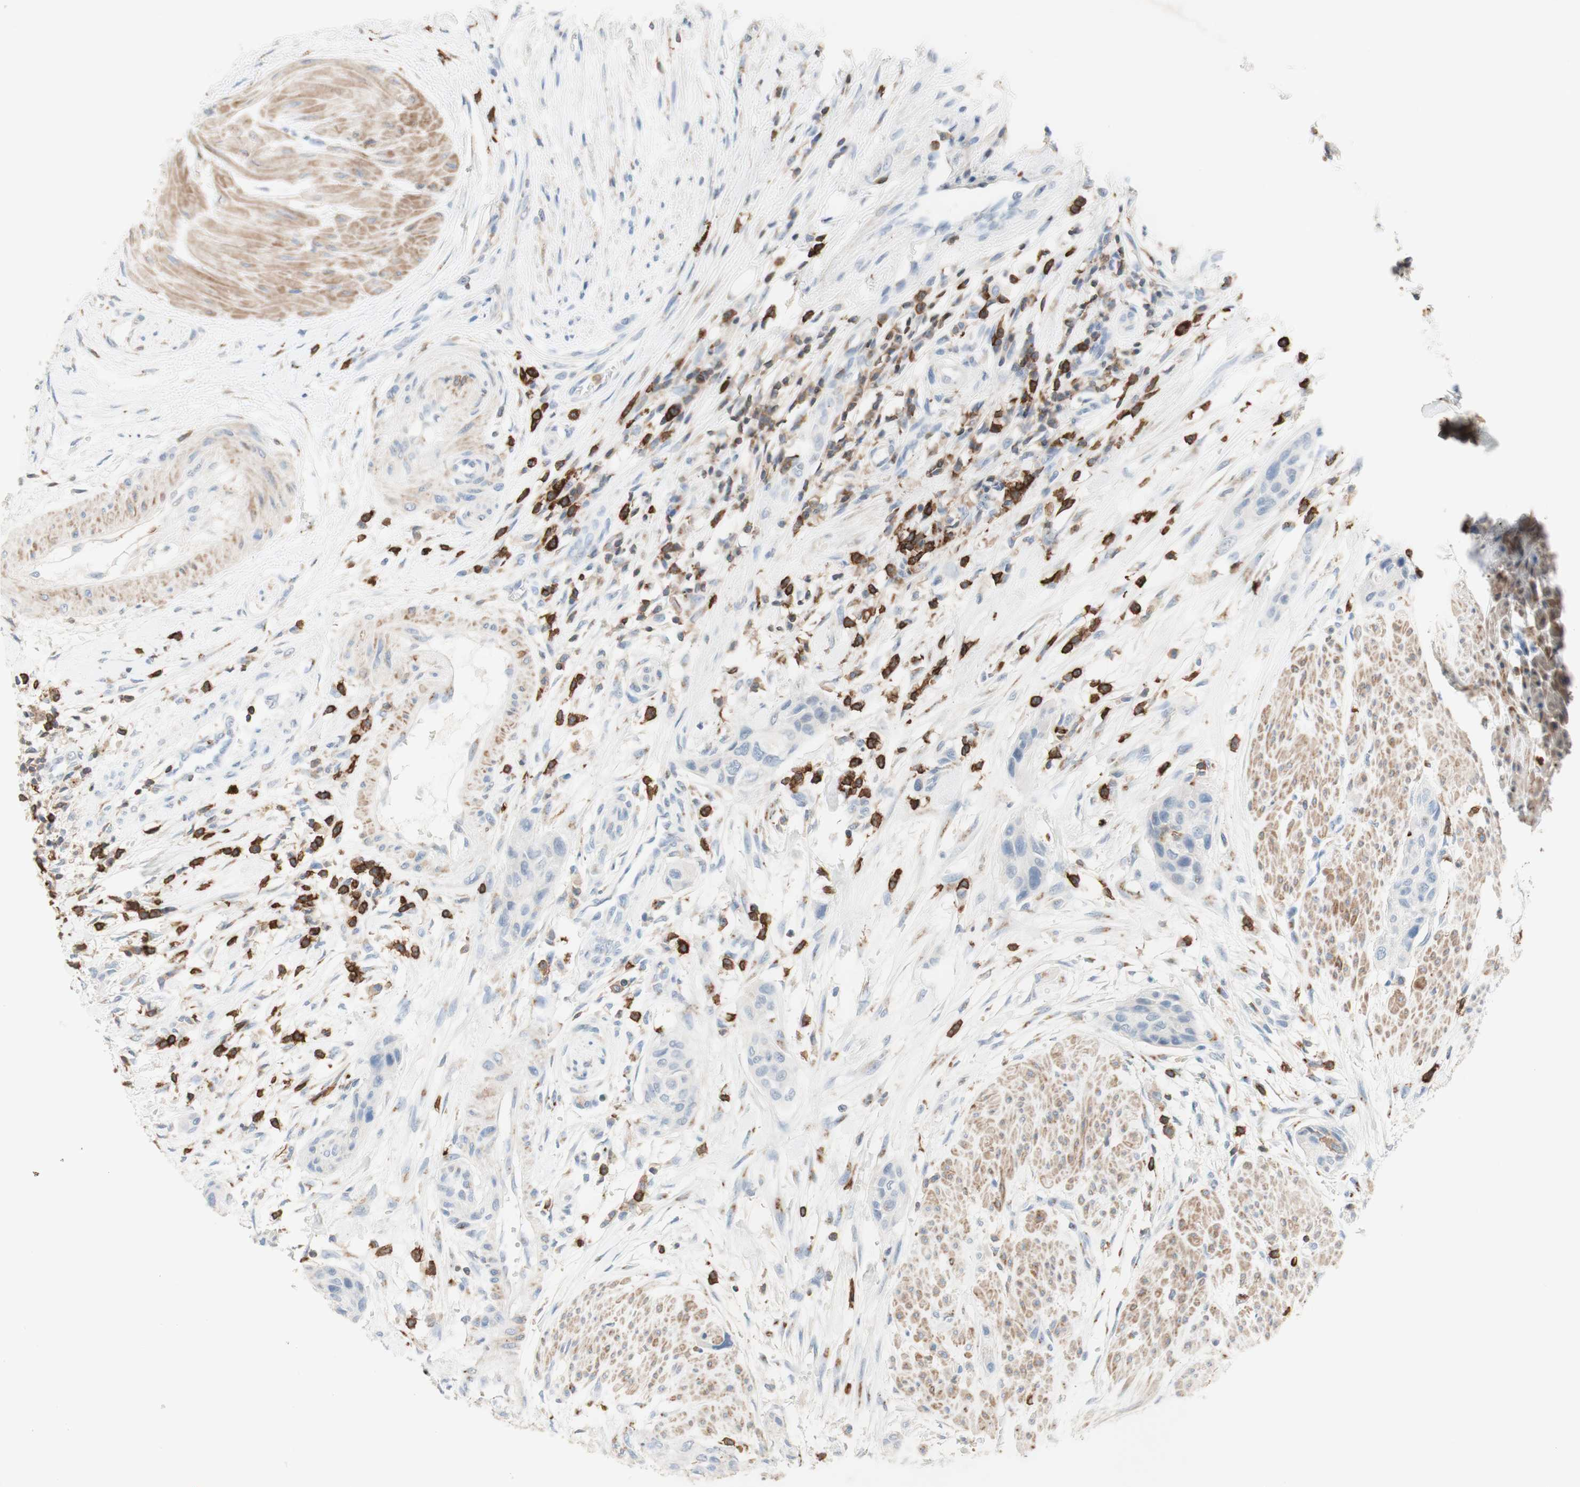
{"staining": {"intensity": "negative", "quantity": "none", "location": "none"}, "tissue": "urothelial cancer", "cell_type": "Tumor cells", "image_type": "cancer", "snomed": [{"axis": "morphology", "description": "Urothelial carcinoma, High grade"}, {"axis": "topography", "description": "Urinary bladder"}], "caption": "Immunohistochemistry (IHC) photomicrograph of neoplastic tissue: human urothelial cancer stained with DAB (3,3'-diaminobenzidine) displays no significant protein positivity in tumor cells.", "gene": "SPINK6", "patient": {"sex": "male", "age": 35}}